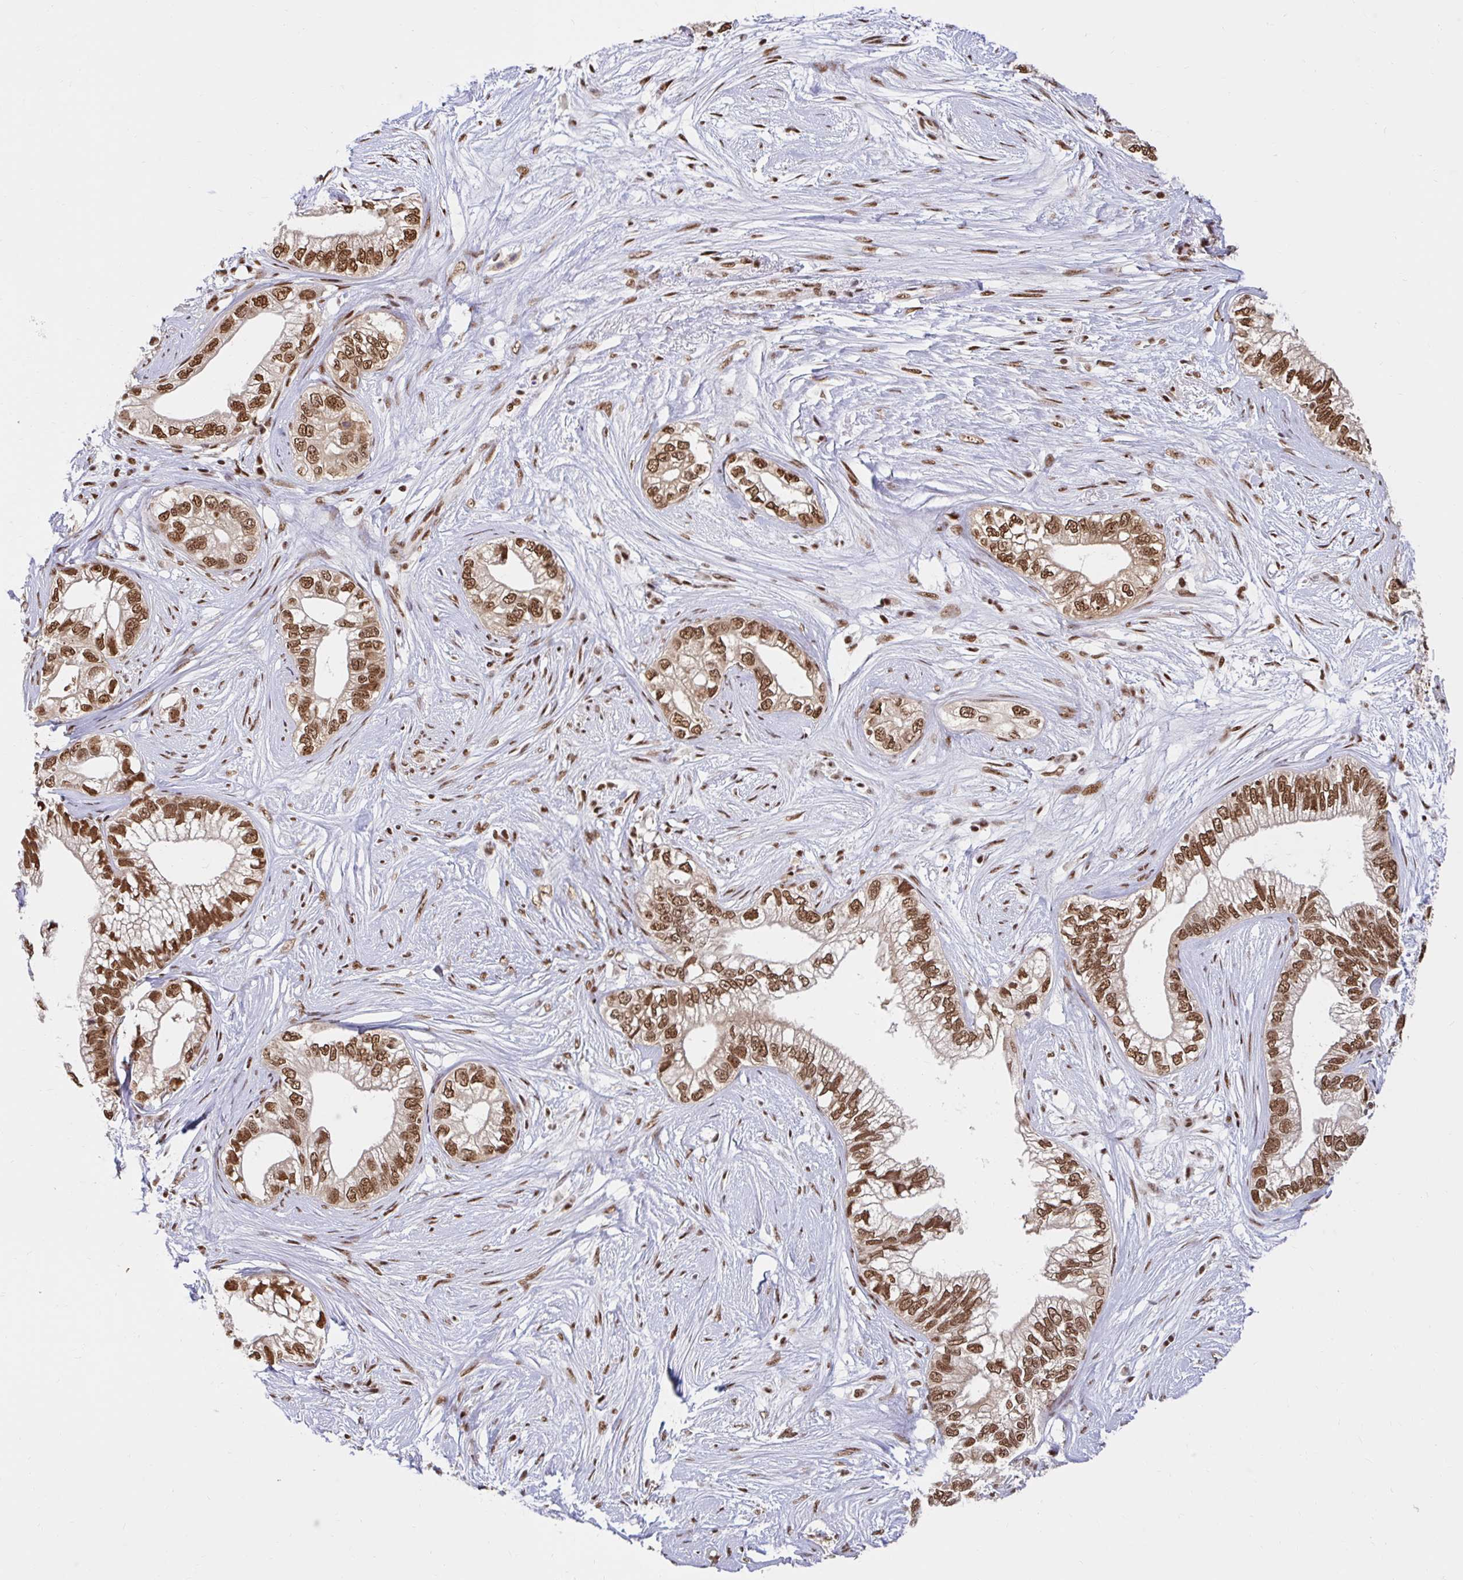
{"staining": {"intensity": "moderate", "quantity": ">75%", "location": "nuclear"}, "tissue": "pancreatic cancer", "cell_type": "Tumor cells", "image_type": "cancer", "snomed": [{"axis": "morphology", "description": "Adenocarcinoma, NOS"}, {"axis": "topography", "description": "Pancreas"}], "caption": "IHC image of neoplastic tissue: pancreatic cancer stained using IHC exhibits medium levels of moderate protein expression localized specifically in the nuclear of tumor cells, appearing as a nuclear brown color.", "gene": "ABCA9", "patient": {"sex": "male", "age": 70}}